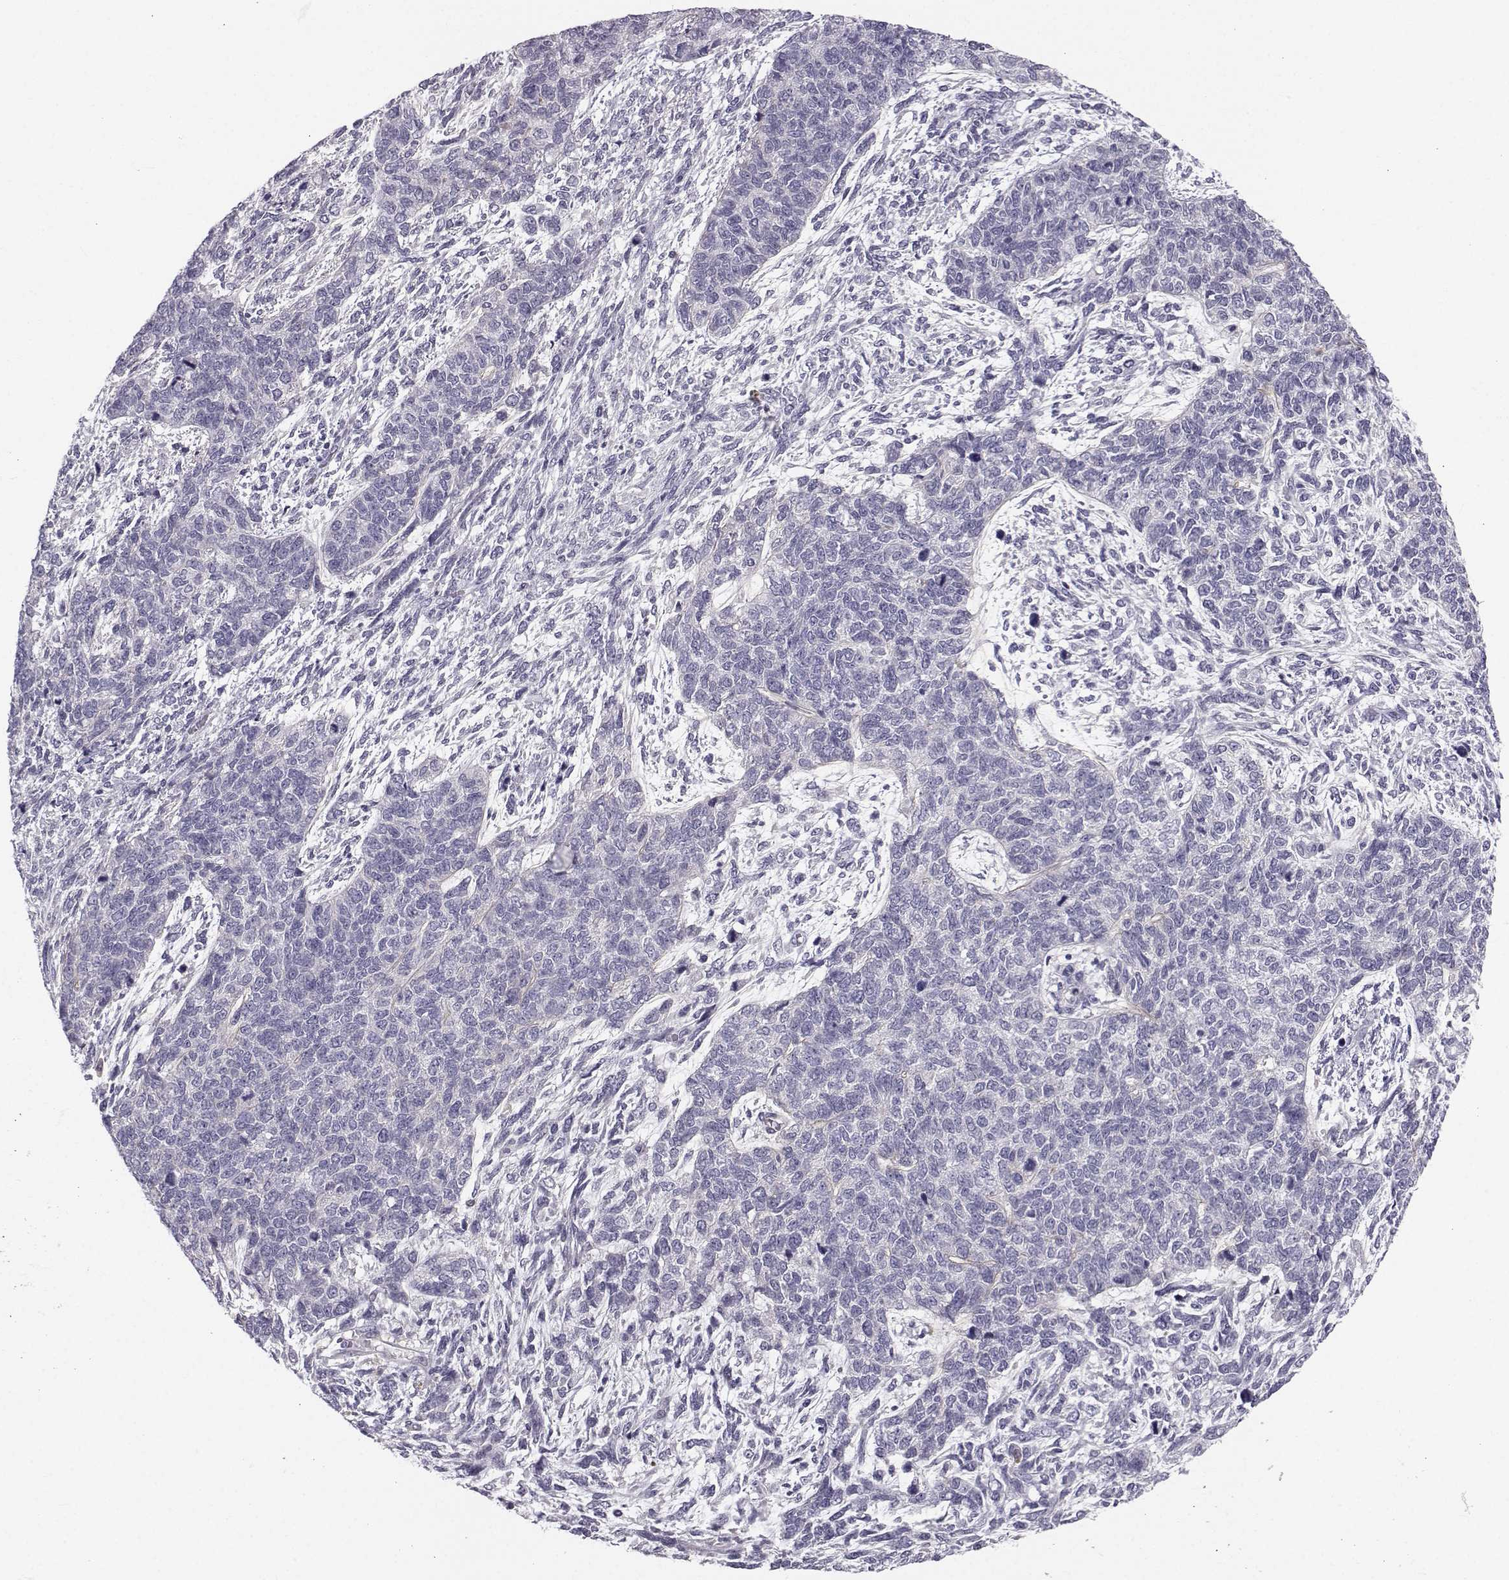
{"staining": {"intensity": "negative", "quantity": "none", "location": "none"}, "tissue": "cervical cancer", "cell_type": "Tumor cells", "image_type": "cancer", "snomed": [{"axis": "morphology", "description": "Squamous cell carcinoma, NOS"}, {"axis": "topography", "description": "Cervix"}], "caption": "Tumor cells are negative for brown protein staining in cervical cancer (squamous cell carcinoma).", "gene": "ZNF185", "patient": {"sex": "female", "age": 63}}